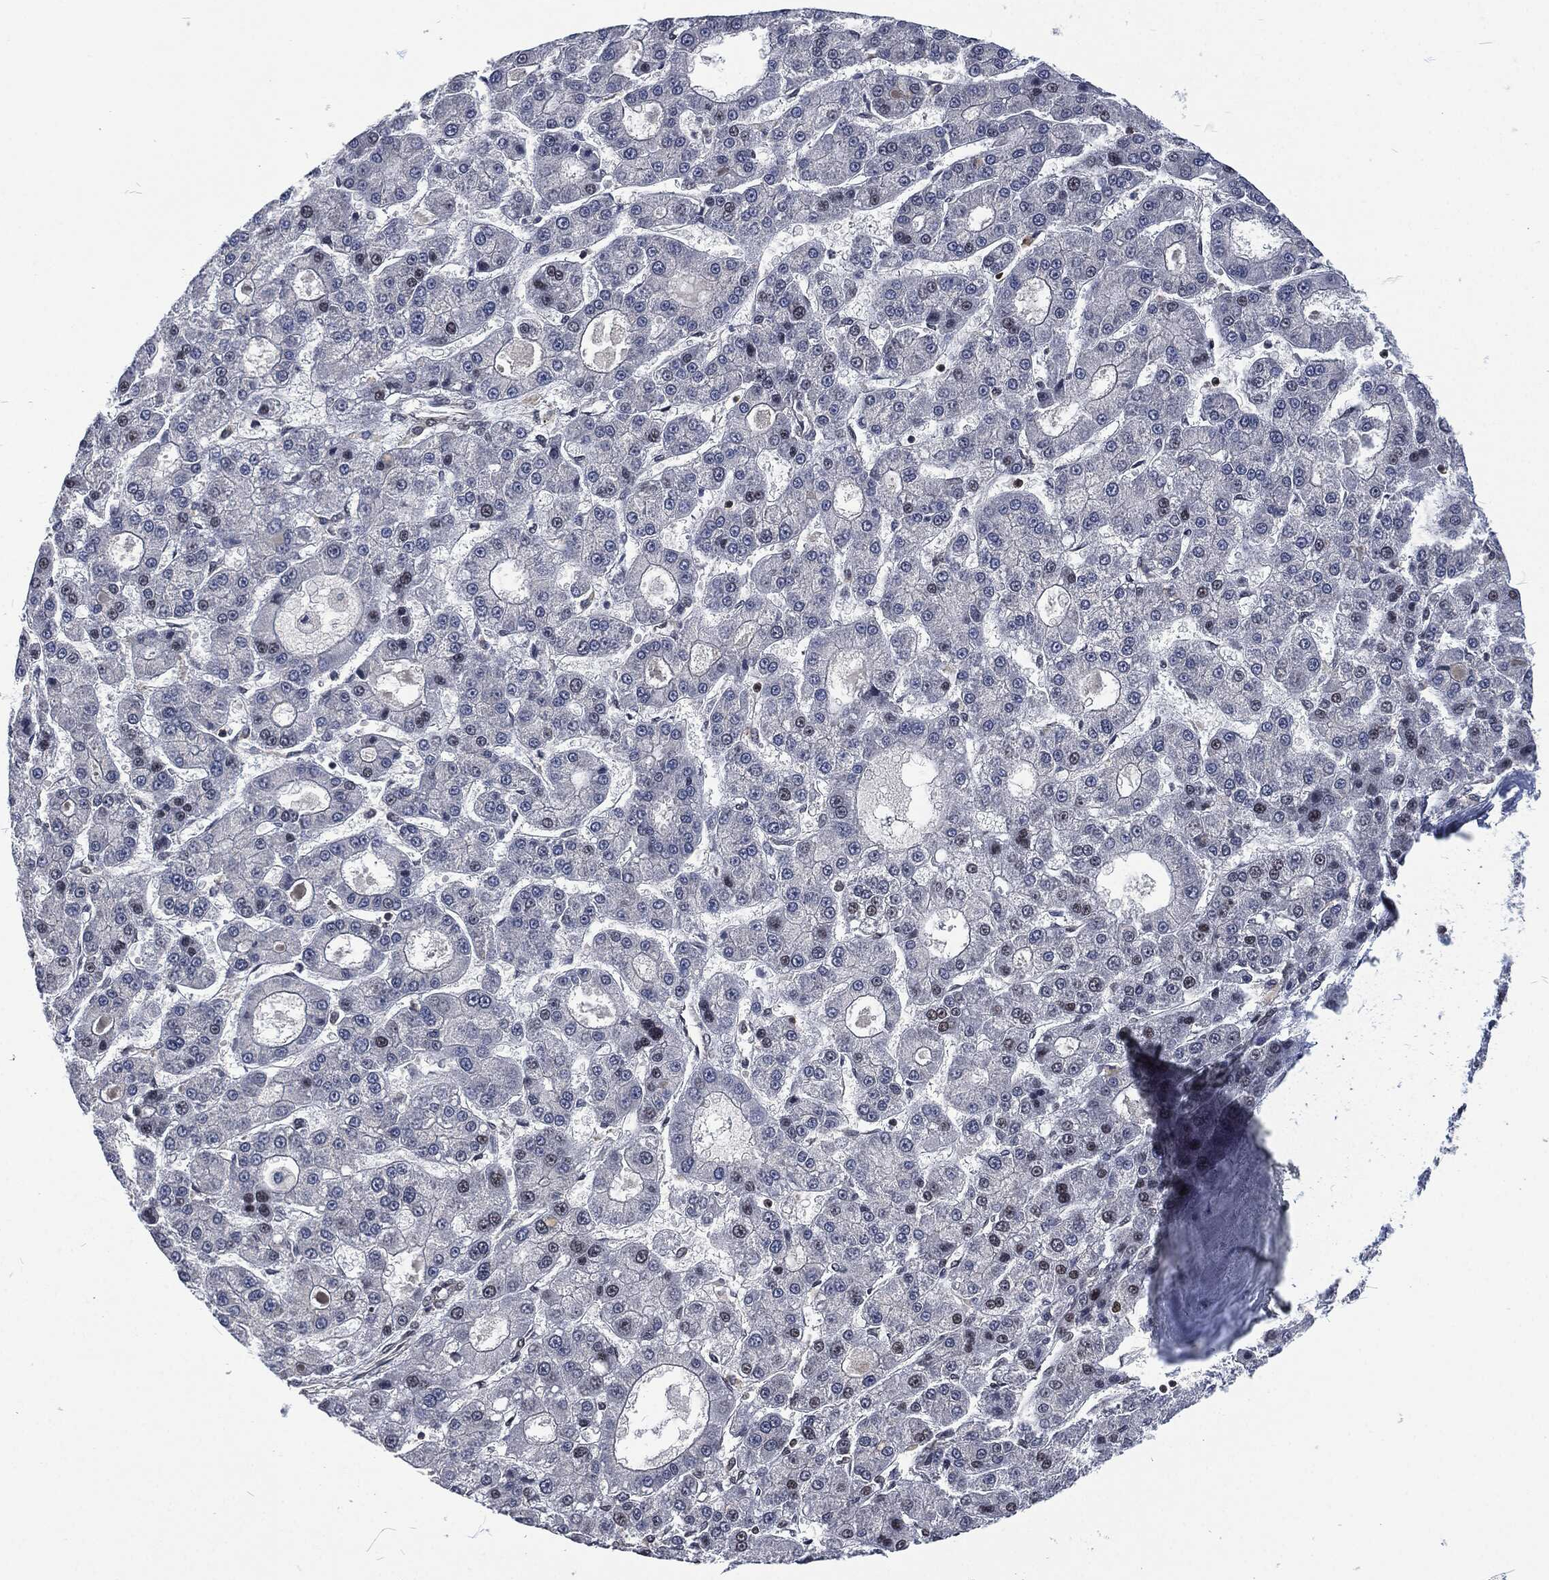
{"staining": {"intensity": "negative", "quantity": "none", "location": "none"}, "tissue": "liver cancer", "cell_type": "Tumor cells", "image_type": "cancer", "snomed": [{"axis": "morphology", "description": "Carcinoma, Hepatocellular, NOS"}, {"axis": "topography", "description": "Liver"}], "caption": "This is an immunohistochemistry histopathology image of liver hepatocellular carcinoma. There is no expression in tumor cells.", "gene": "DCPS", "patient": {"sex": "male", "age": 70}}